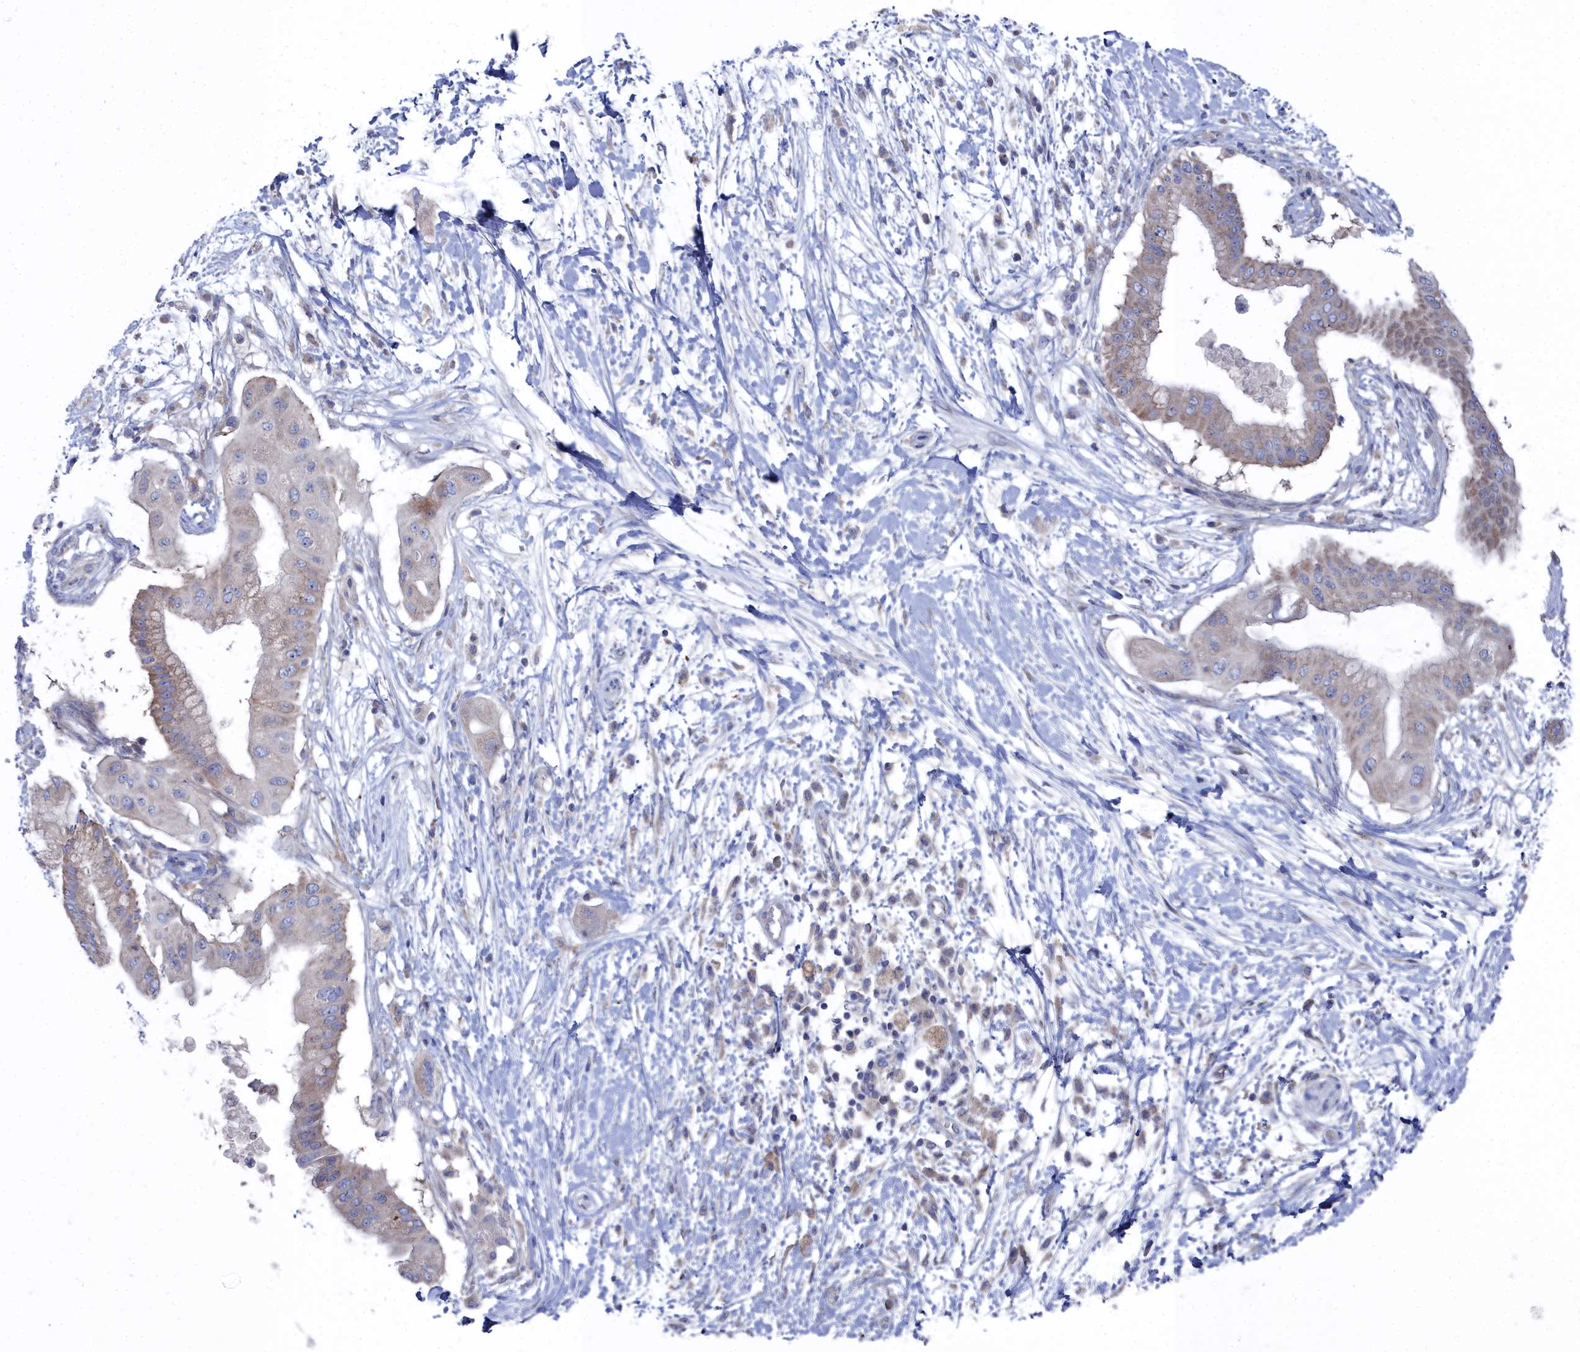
{"staining": {"intensity": "weak", "quantity": "25%-75%", "location": "cytoplasmic/membranous"}, "tissue": "pancreatic cancer", "cell_type": "Tumor cells", "image_type": "cancer", "snomed": [{"axis": "morphology", "description": "Adenocarcinoma, NOS"}, {"axis": "topography", "description": "Pancreas"}], "caption": "Immunohistochemistry photomicrograph of pancreatic cancer (adenocarcinoma) stained for a protein (brown), which exhibits low levels of weak cytoplasmic/membranous positivity in about 25%-75% of tumor cells.", "gene": "CCDC149", "patient": {"sex": "male", "age": 68}}